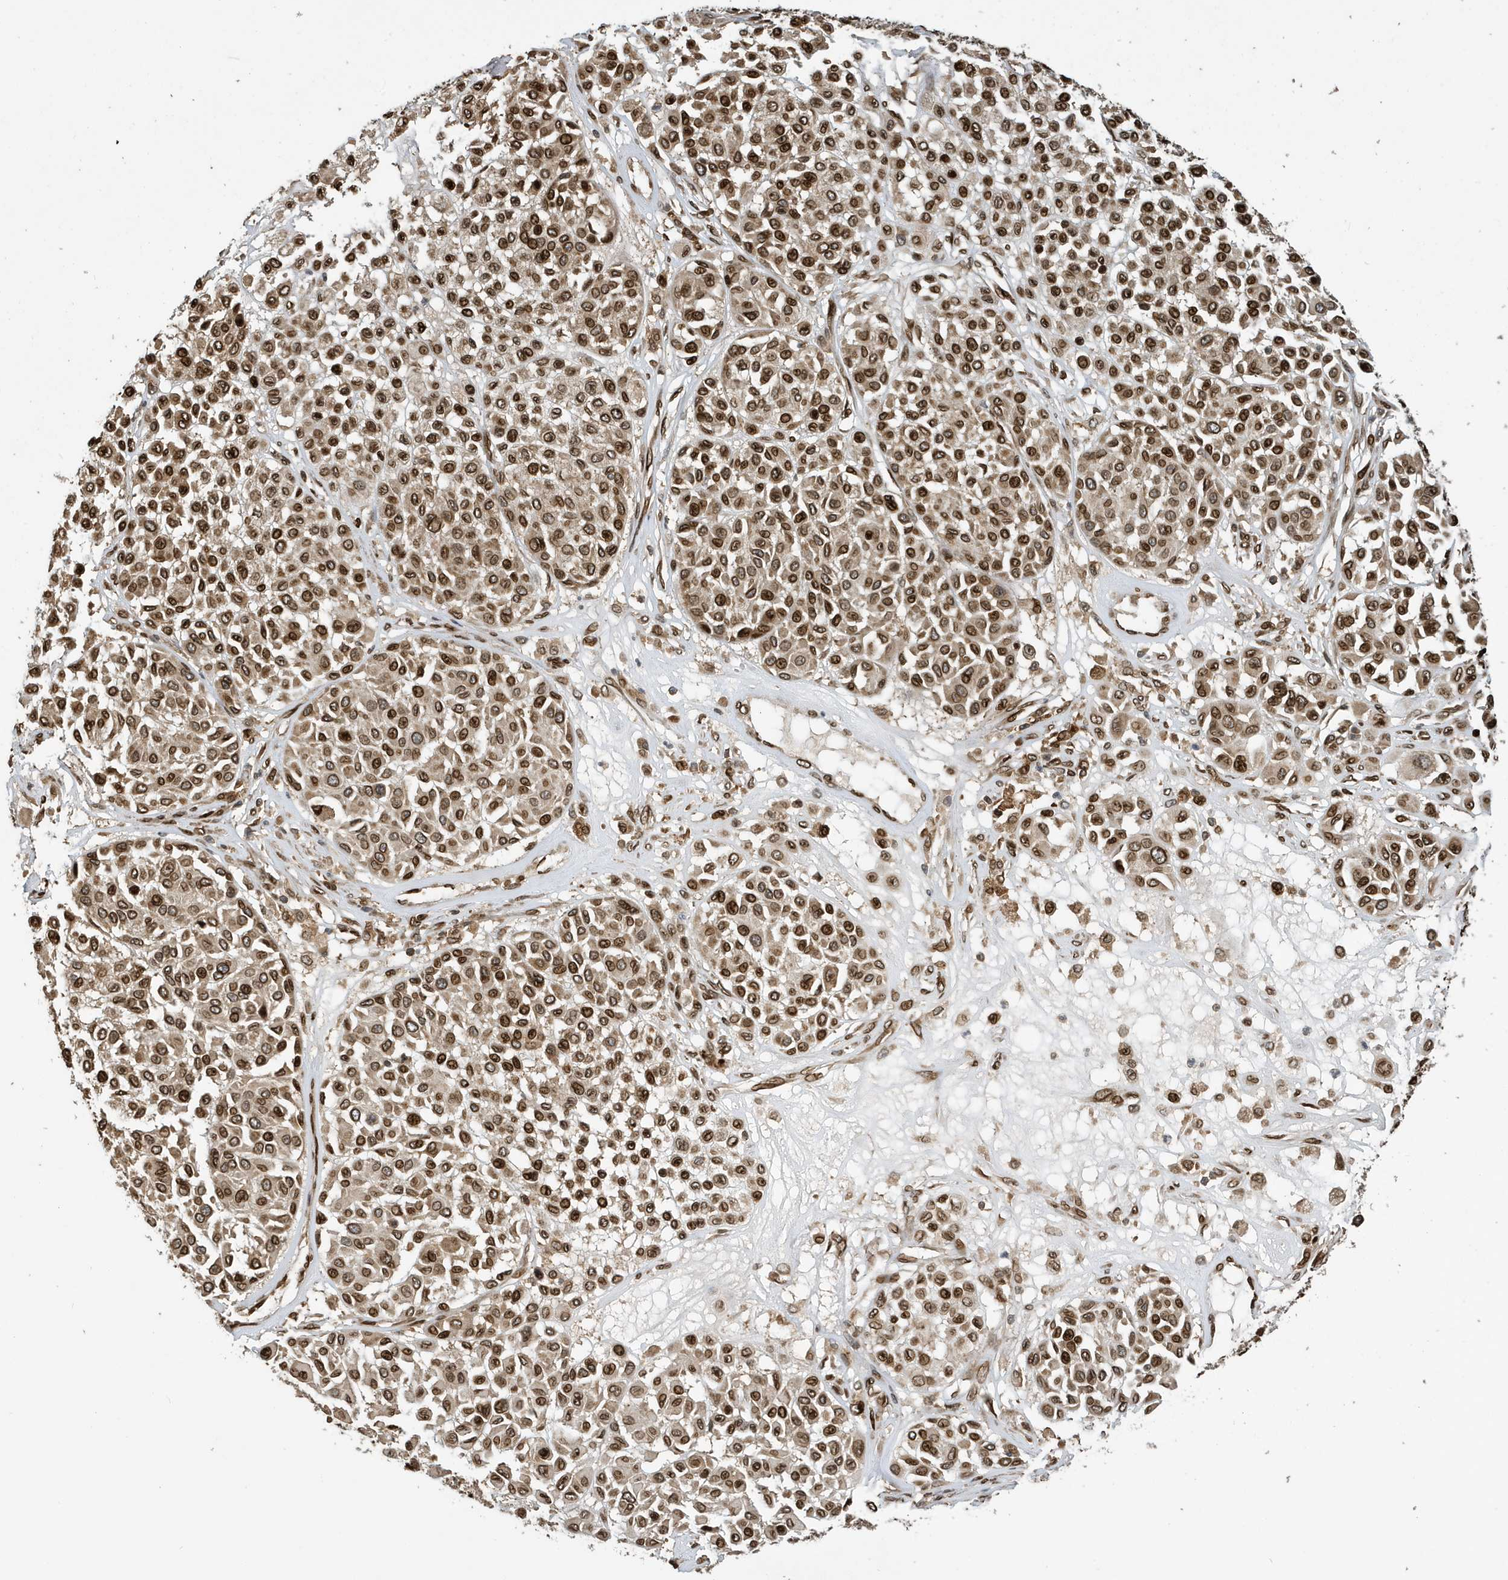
{"staining": {"intensity": "moderate", "quantity": ">75%", "location": "cytoplasmic/membranous"}, "tissue": "melanoma", "cell_type": "Tumor cells", "image_type": "cancer", "snomed": [{"axis": "morphology", "description": "Malignant melanoma, Metastatic site"}, {"axis": "topography", "description": "Soft tissue"}], "caption": "This is an image of IHC staining of malignant melanoma (metastatic site), which shows moderate positivity in the cytoplasmic/membranous of tumor cells.", "gene": "DUSP18", "patient": {"sex": "male", "age": 41}}